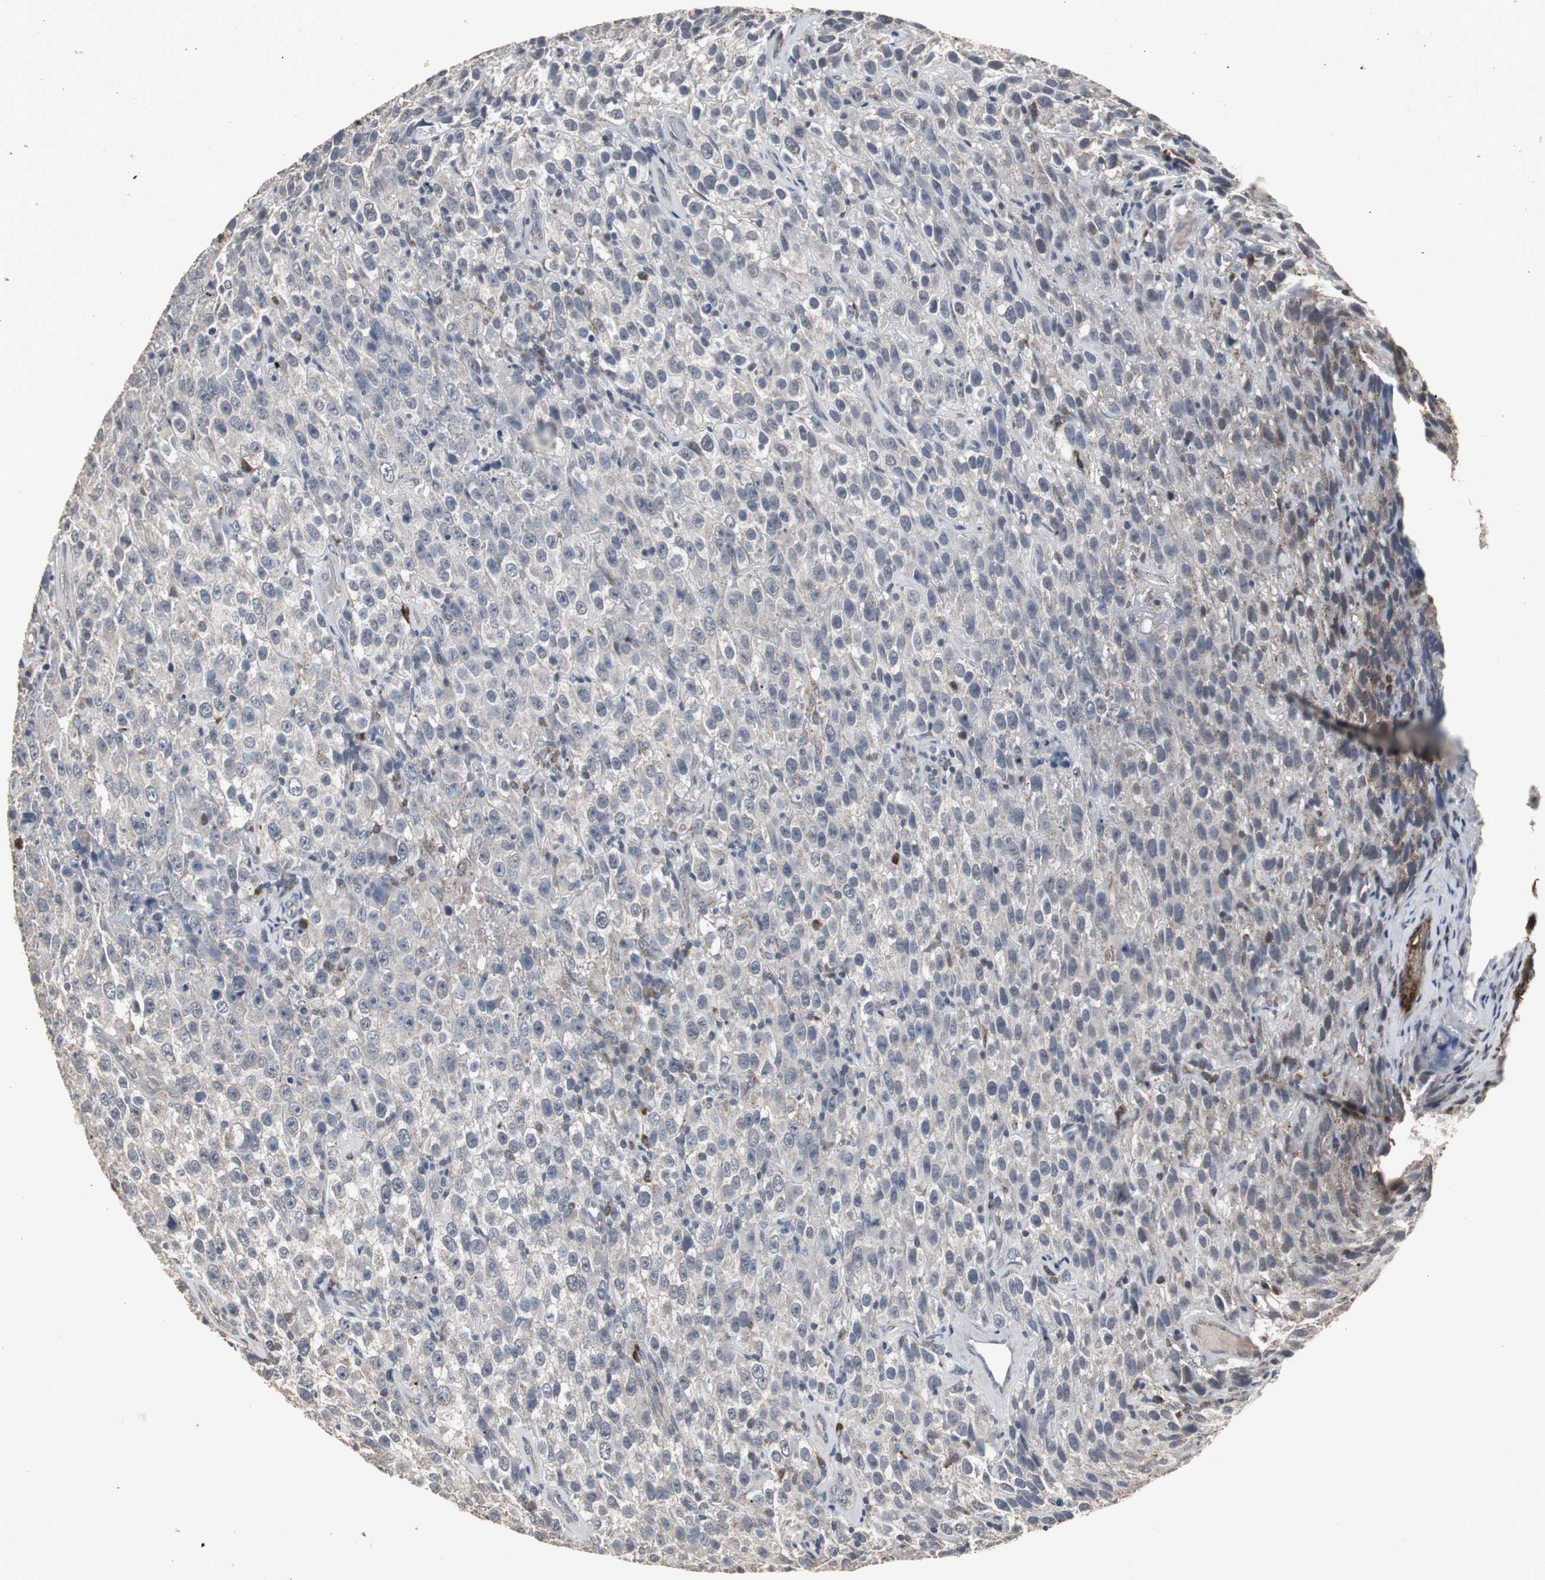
{"staining": {"intensity": "negative", "quantity": "none", "location": "none"}, "tissue": "testis cancer", "cell_type": "Tumor cells", "image_type": "cancer", "snomed": [{"axis": "morphology", "description": "Seminoma, NOS"}, {"axis": "topography", "description": "Testis"}], "caption": "Tumor cells are negative for brown protein staining in testis seminoma. The staining is performed using DAB (3,3'-diaminobenzidine) brown chromogen with nuclei counter-stained in using hematoxylin.", "gene": "ACAA1", "patient": {"sex": "male", "age": 52}}